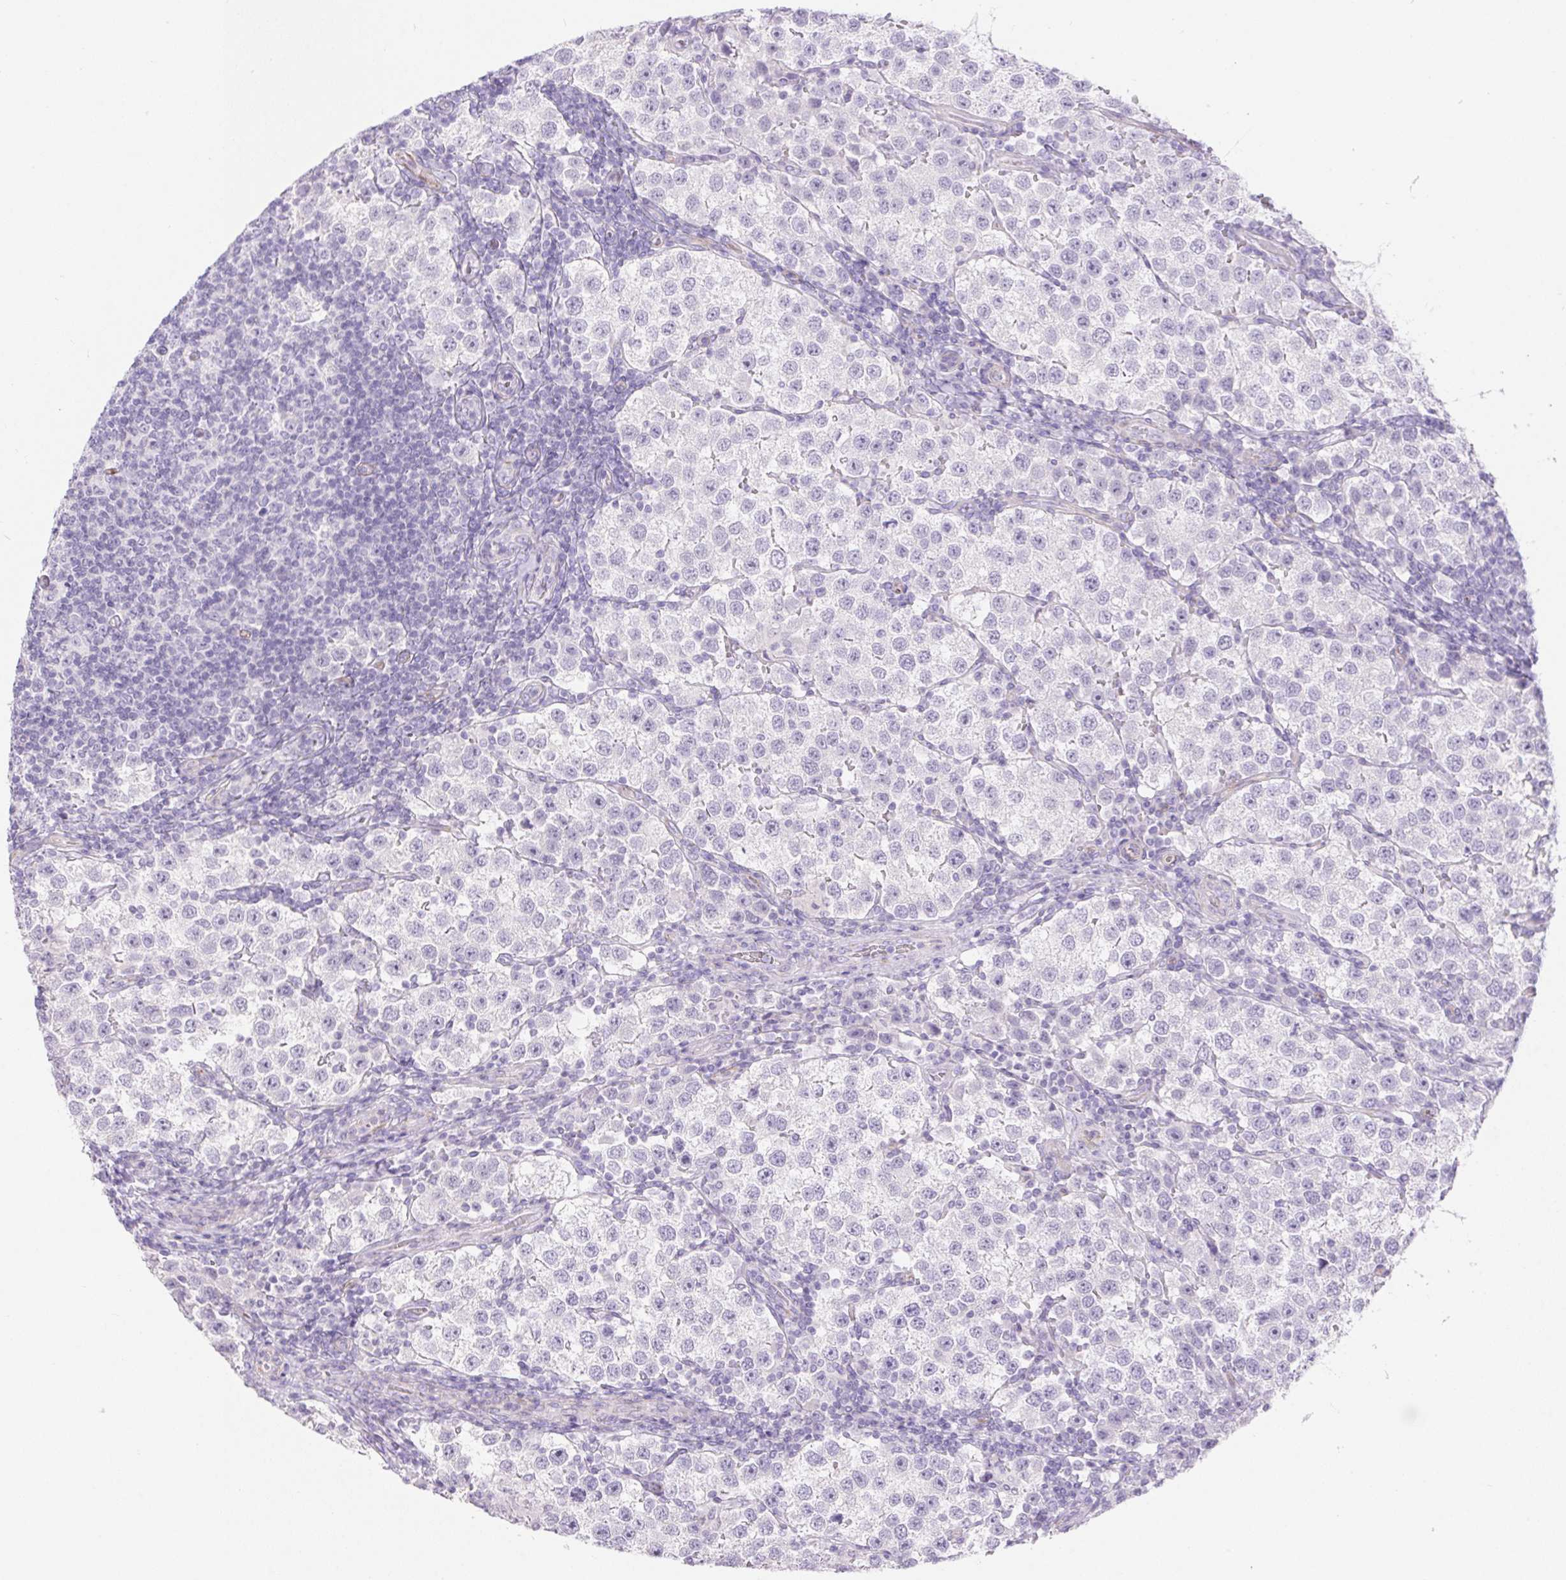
{"staining": {"intensity": "negative", "quantity": "none", "location": "none"}, "tissue": "testis cancer", "cell_type": "Tumor cells", "image_type": "cancer", "snomed": [{"axis": "morphology", "description": "Seminoma, NOS"}, {"axis": "topography", "description": "Testis"}], "caption": "DAB (3,3'-diaminobenzidine) immunohistochemical staining of testis cancer demonstrates no significant expression in tumor cells.", "gene": "ERP27", "patient": {"sex": "male", "age": 37}}